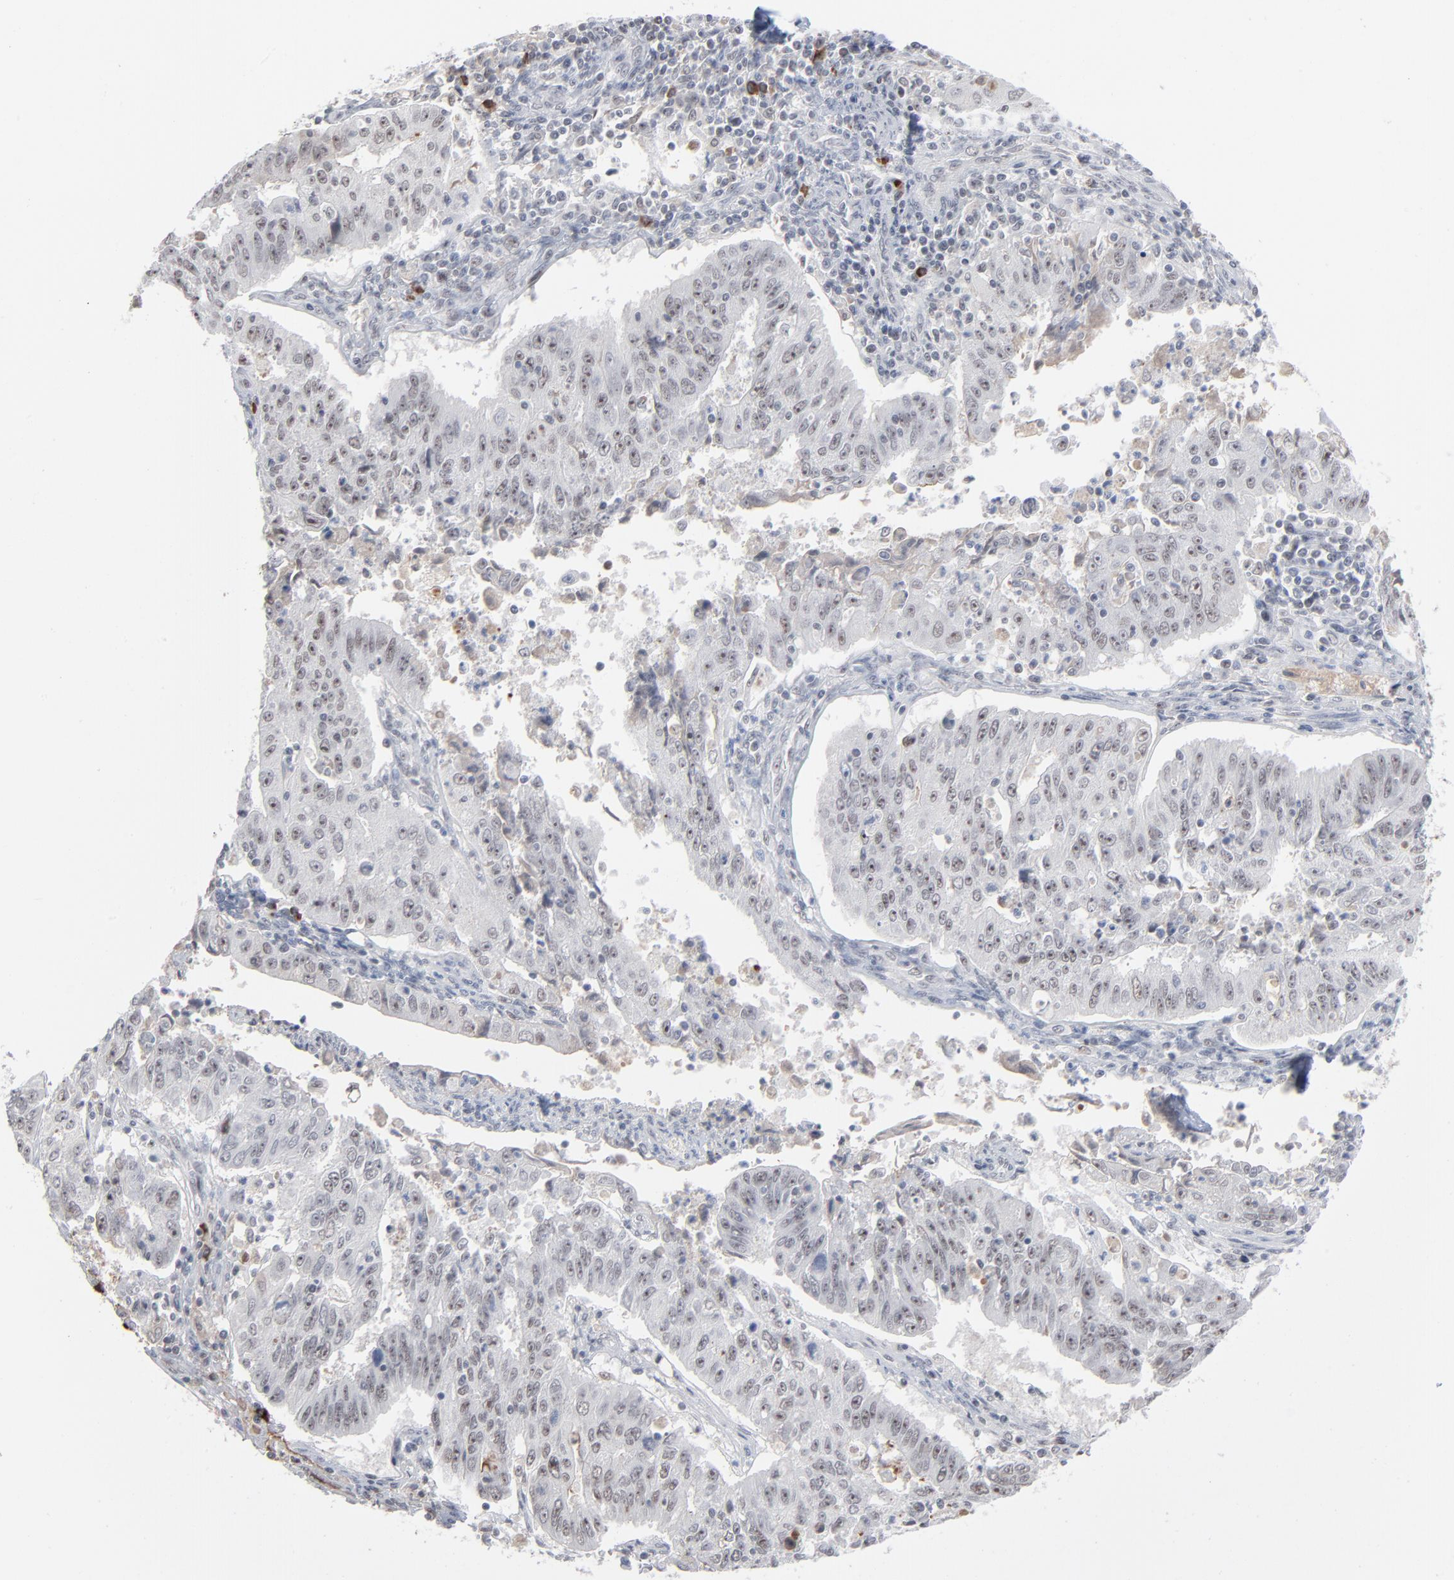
{"staining": {"intensity": "negative", "quantity": "none", "location": "none"}, "tissue": "endometrial cancer", "cell_type": "Tumor cells", "image_type": "cancer", "snomed": [{"axis": "morphology", "description": "Adenocarcinoma, NOS"}, {"axis": "topography", "description": "Endometrium"}], "caption": "Endometrial cancer (adenocarcinoma) stained for a protein using immunohistochemistry (IHC) displays no expression tumor cells.", "gene": "MPHOSPH6", "patient": {"sex": "female", "age": 42}}